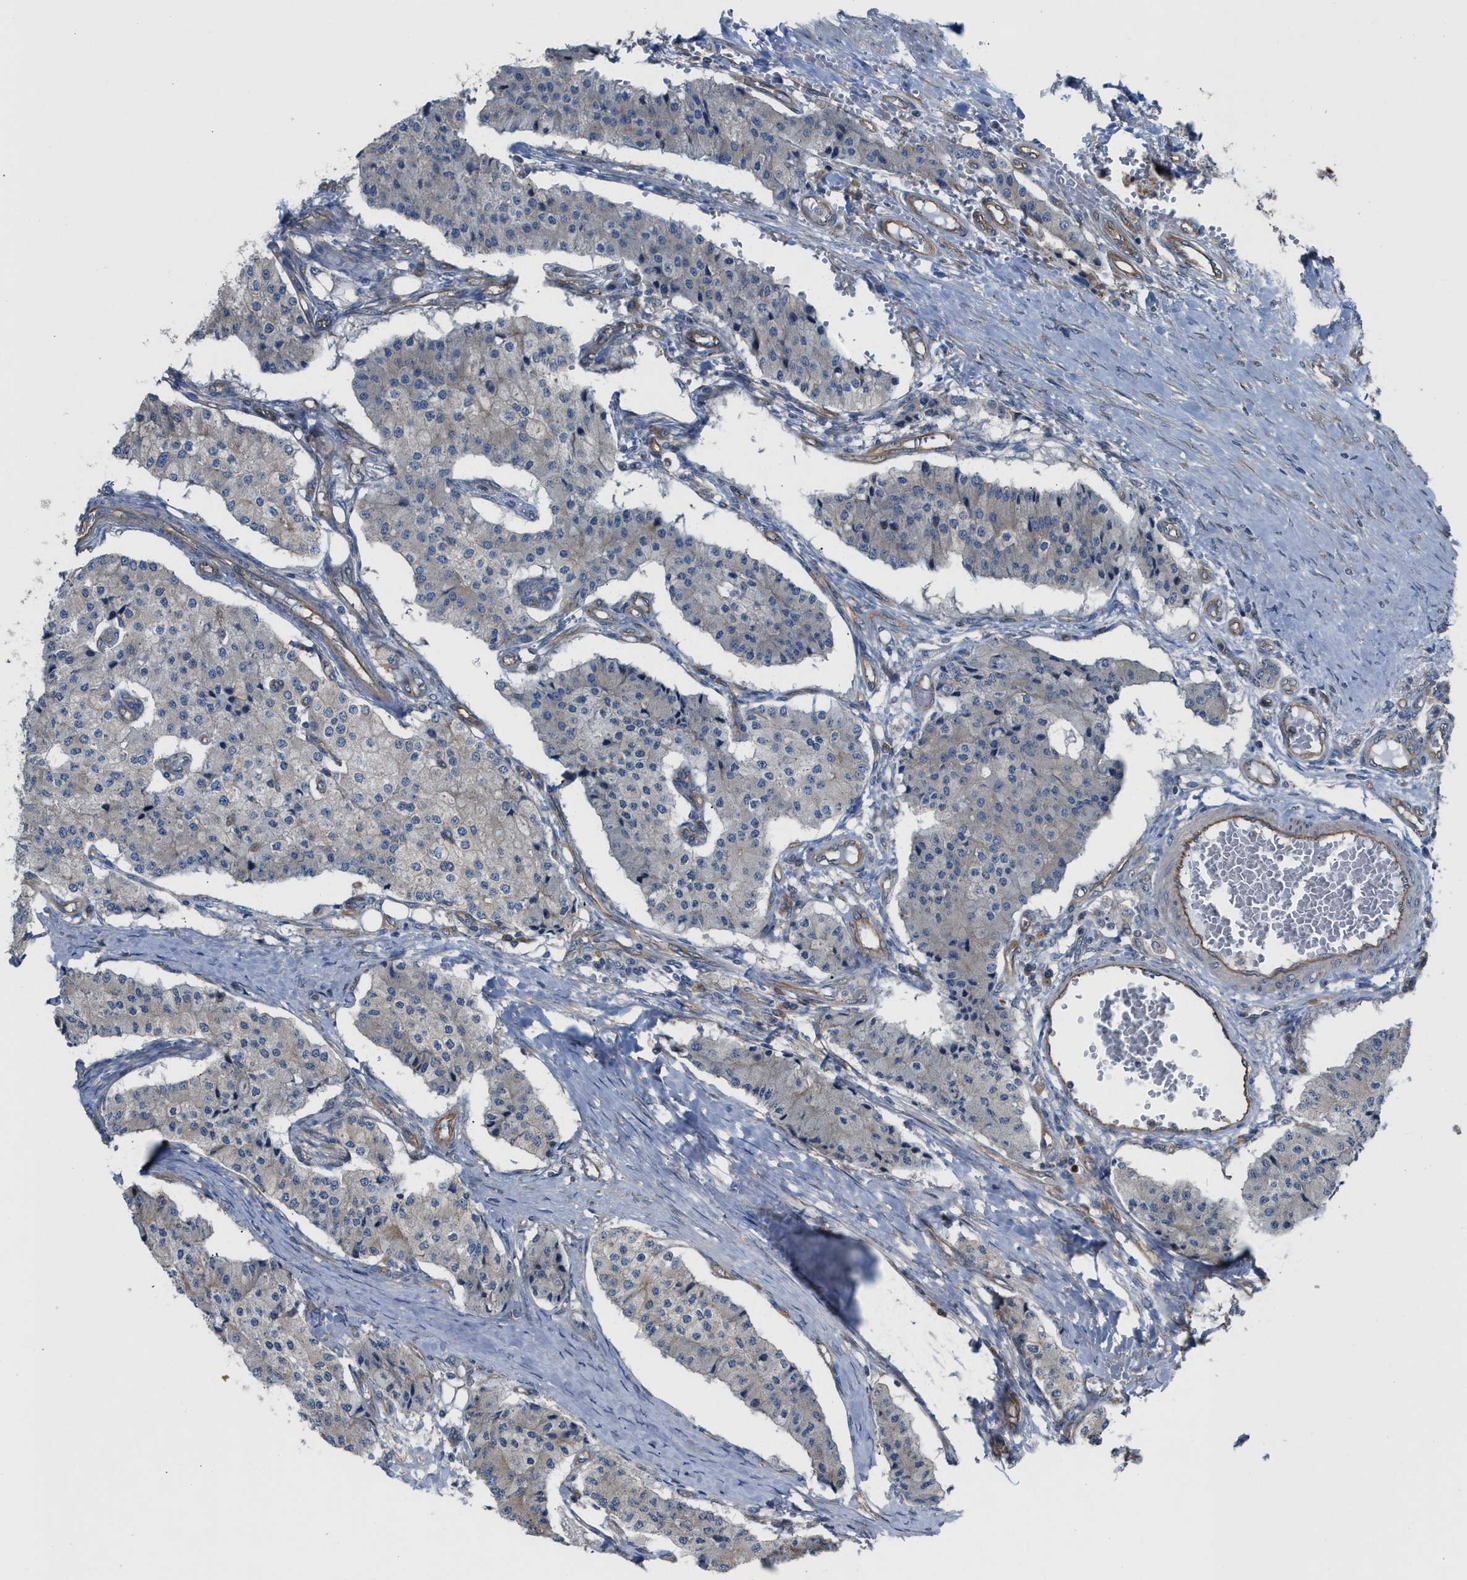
{"staining": {"intensity": "negative", "quantity": "none", "location": "none"}, "tissue": "carcinoid", "cell_type": "Tumor cells", "image_type": "cancer", "snomed": [{"axis": "morphology", "description": "Carcinoid, malignant, NOS"}, {"axis": "topography", "description": "Colon"}], "caption": "Histopathology image shows no protein expression in tumor cells of carcinoid (malignant) tissue.", "gene": "EPS15L1", "patient": {"sex": "female", "age": 52}}